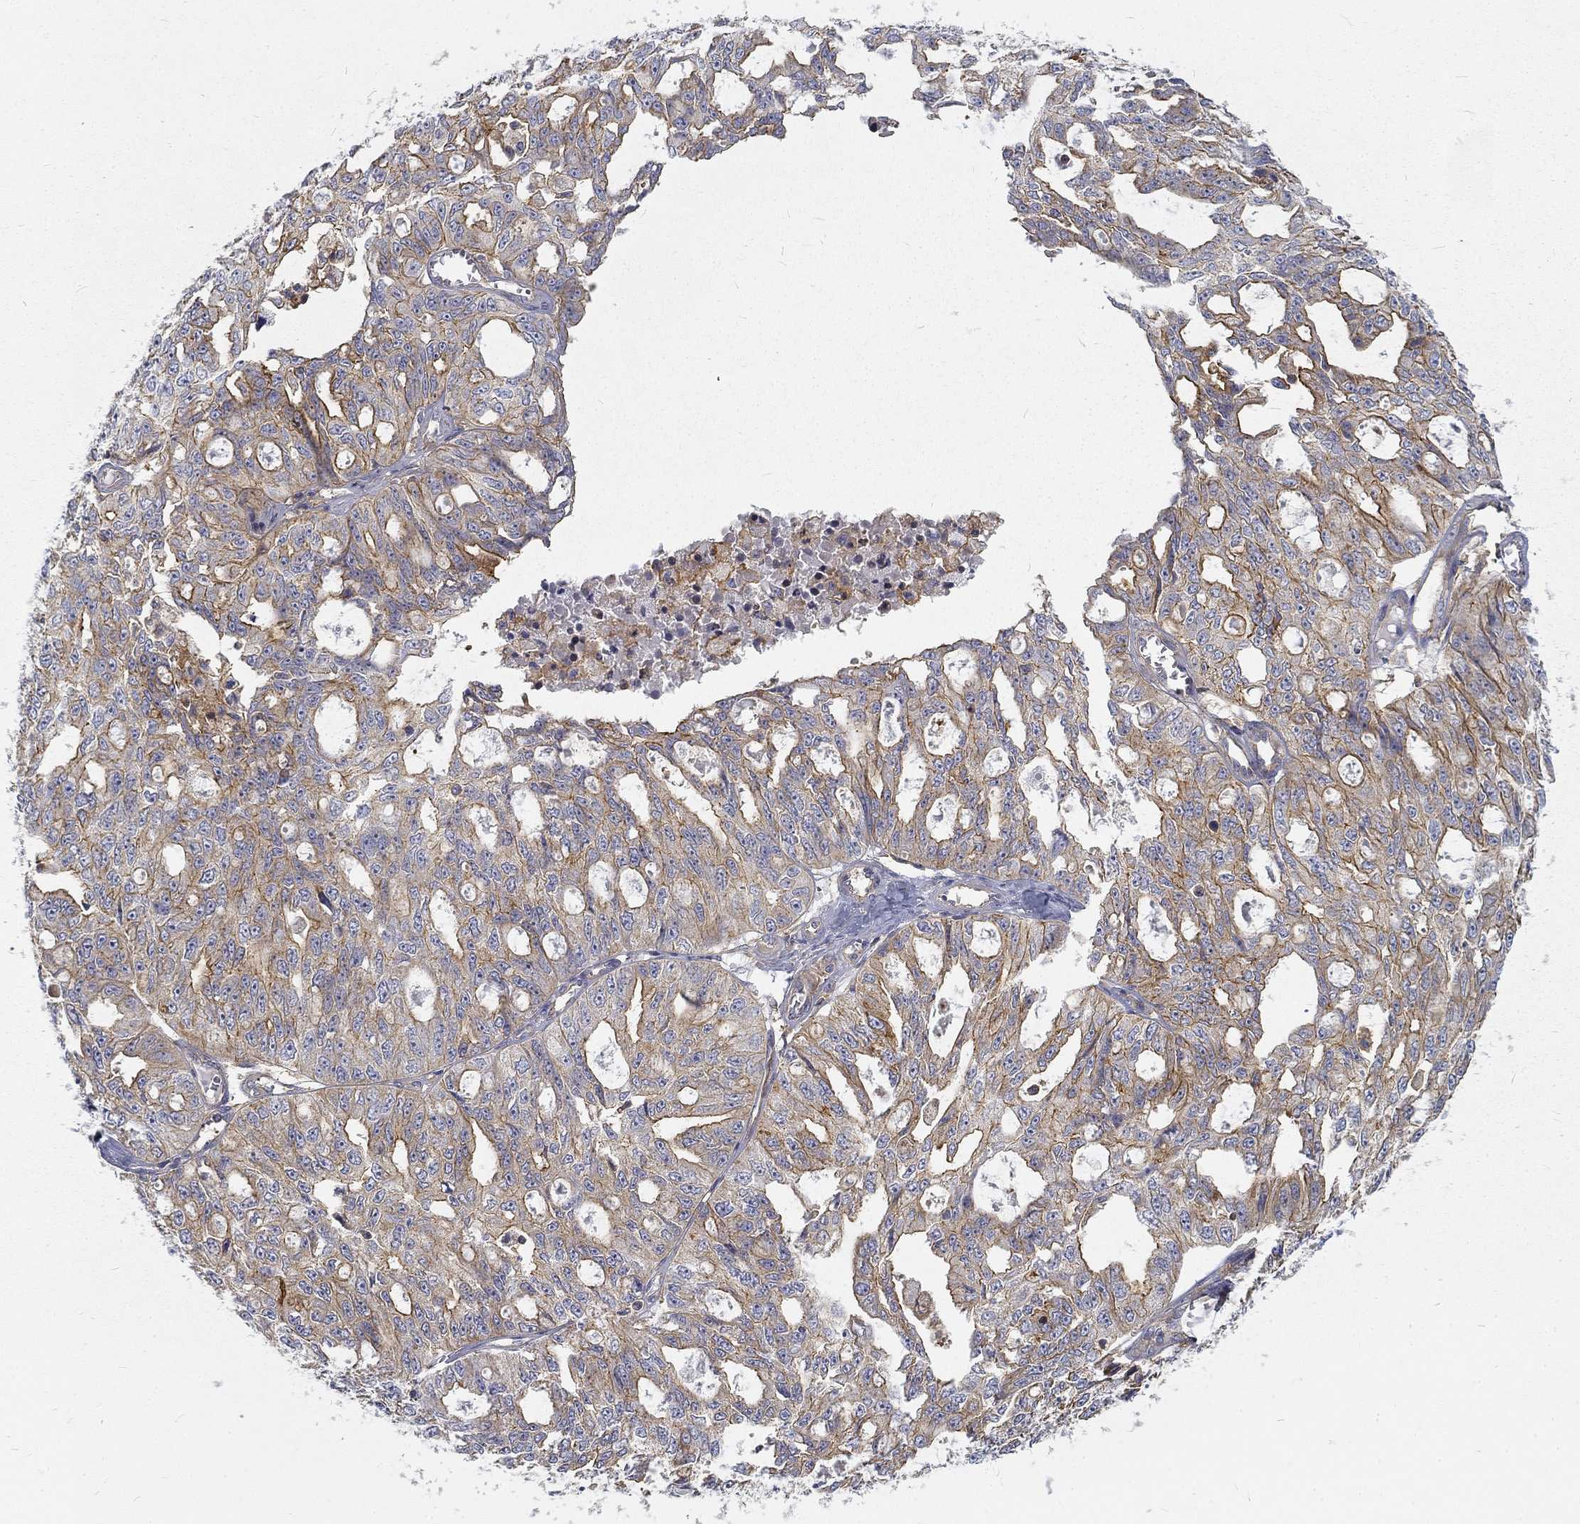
{"staining": {"intensity": "moderate", "quantity": "25%-75%", "location": "cytoplasmic/membranous"}, "tissue": "ovarian cancer", "cell_type": "Tumor cells", "image_type": "cancer", "snomed": [{"axis": "morphology", "description": "Carcinoma, endometroid"}, {"axis": "topography", "description": "Ovary"}], "caption": "About 25%-75% of tumor cells in ovarian cancer demonstrate moderate cytoplasmic/membranous protein positivity as visualized by brown immunohistochemical staining.", "gene": "MTMR11", "patient": {"sex": "female", "age": 65}}